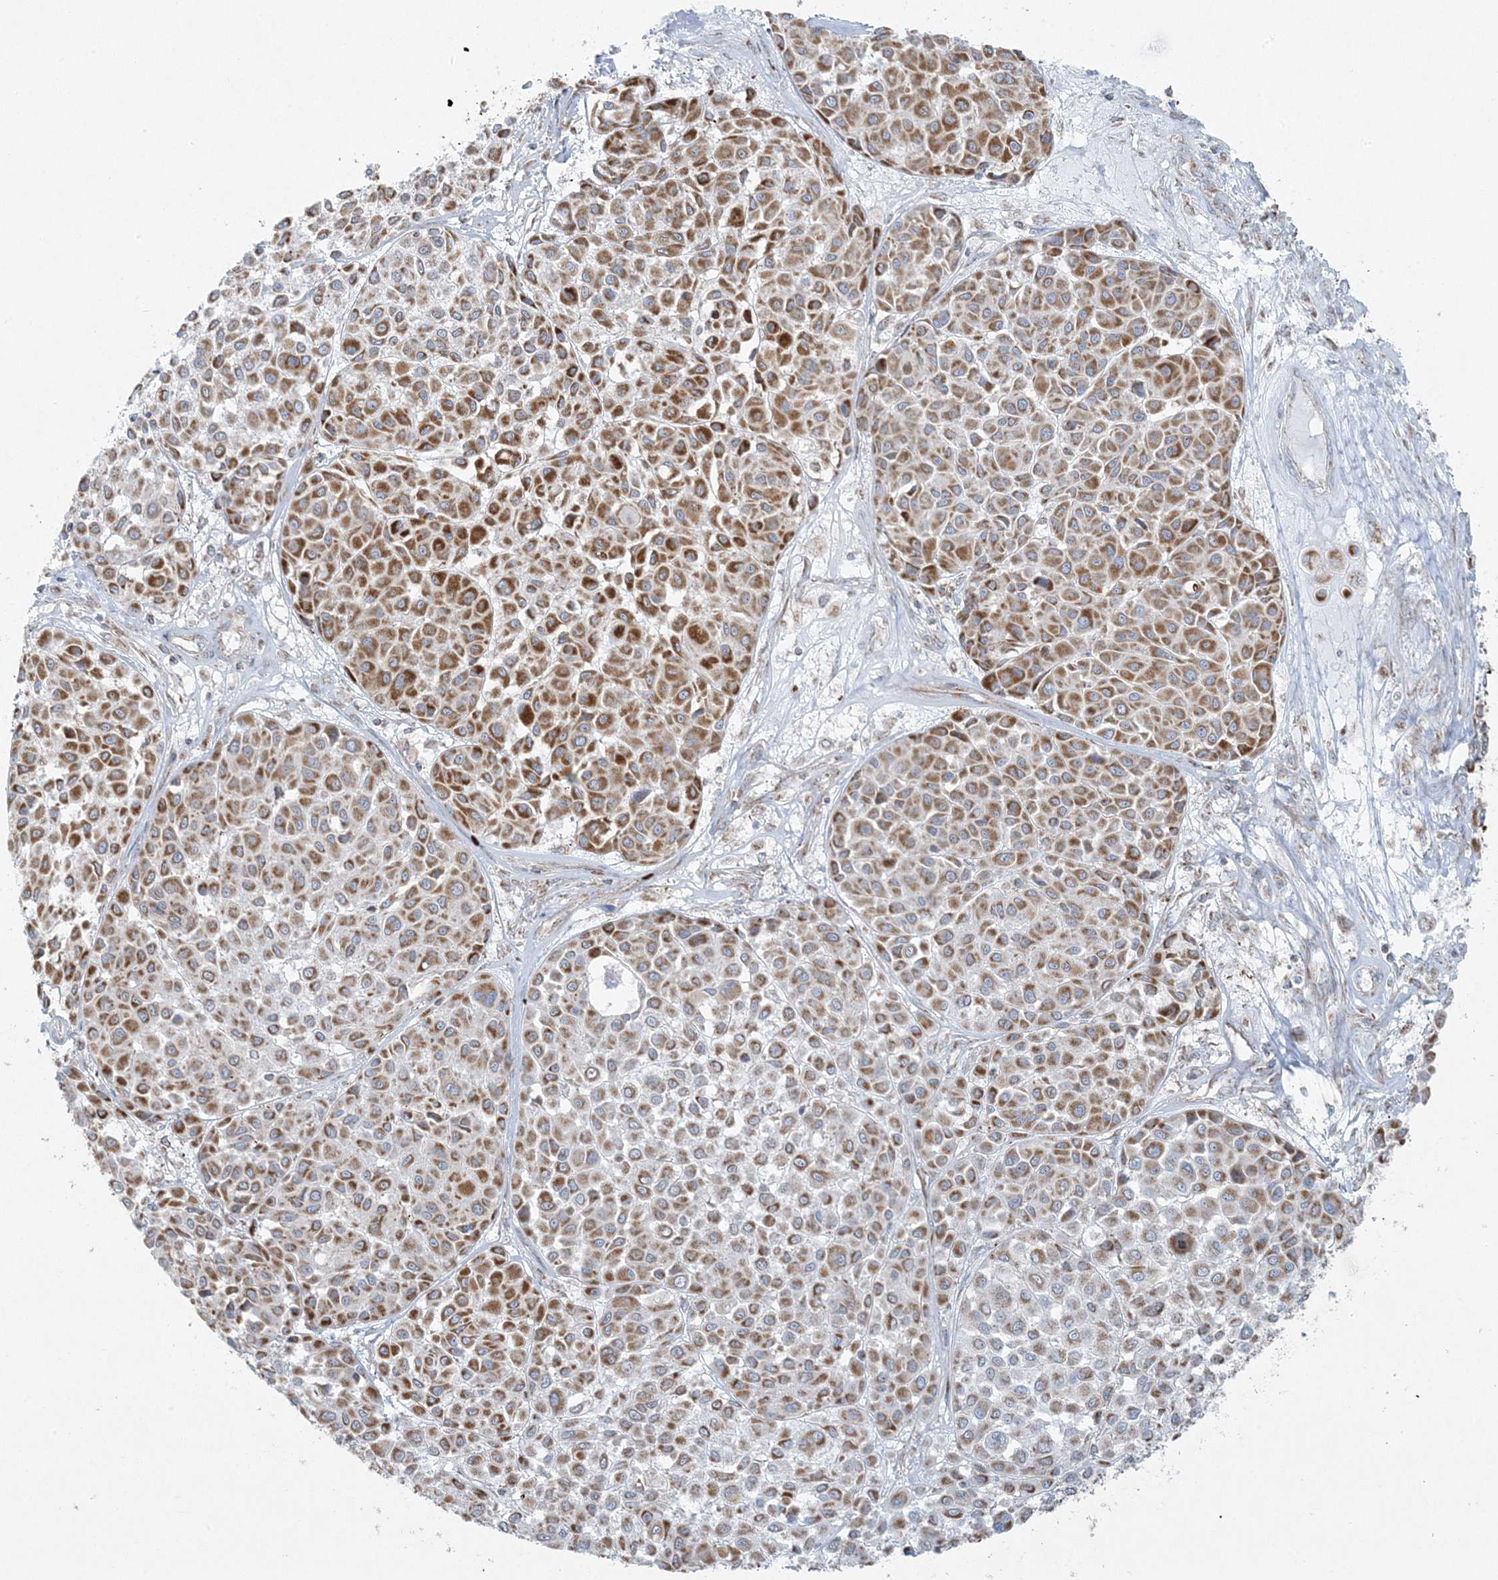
{"staining": {"intensity": "moderate", "quantity": ">75%", "location": "cytoplasmic/membranous"}, "tissue": "melanoma", "cell_type": "Tumor cells", "image_type": "cancer", "snomed": [{"axis": "morphology", "description": "Malignant melanoma, Metastatic site"}, {"axis": "topography", "description": "Soft tissue"}], "caption": "A micrograph showing moderate cytoplasmic/membranous positivity in approximately >75% of tumor cells in malignant melanoma (metastatic site), as visualized by brown immunohistochemical staining.", "gene": "PIK3R4", "patient": {"sex": "male", "age": 41}}